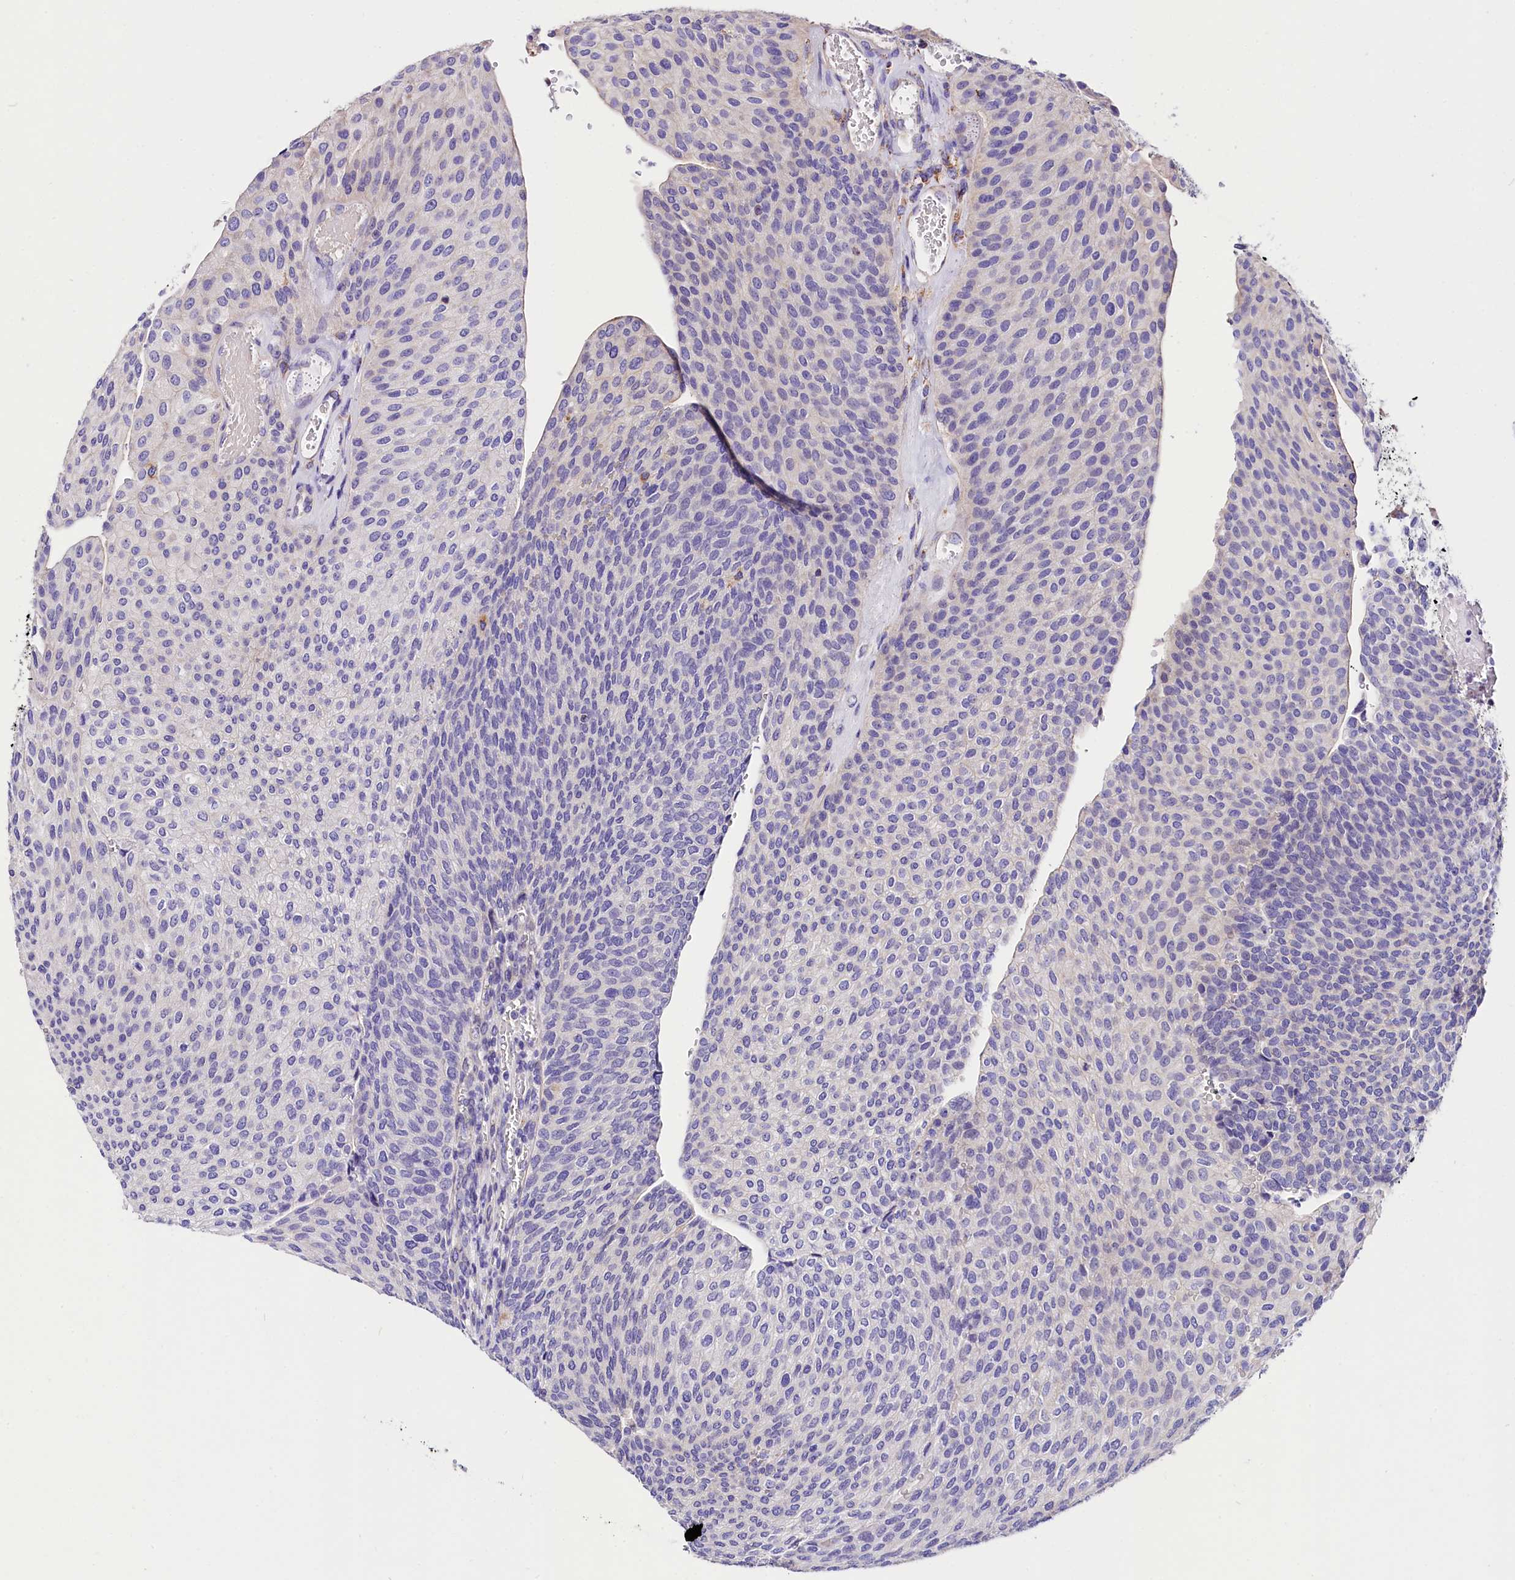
{"staining": {"intensity": "negative", "quantity": "none", "location": "none"}, "tissue": "urothelial cancer", "cell_type": "Tumor cells", "image_type": "cancer", "snomed": [{"axis": "morphology", "description": "Urothelial carcinoma, High grade"}, {"axis": "topography", "description": "Urinary bladder"}], "caption": "Micrograph shows no protein staining in tumor cells of urothelial cancer tissue.", "gene": "ACAA2", "patient": {"sex": "female", "age": 79}}